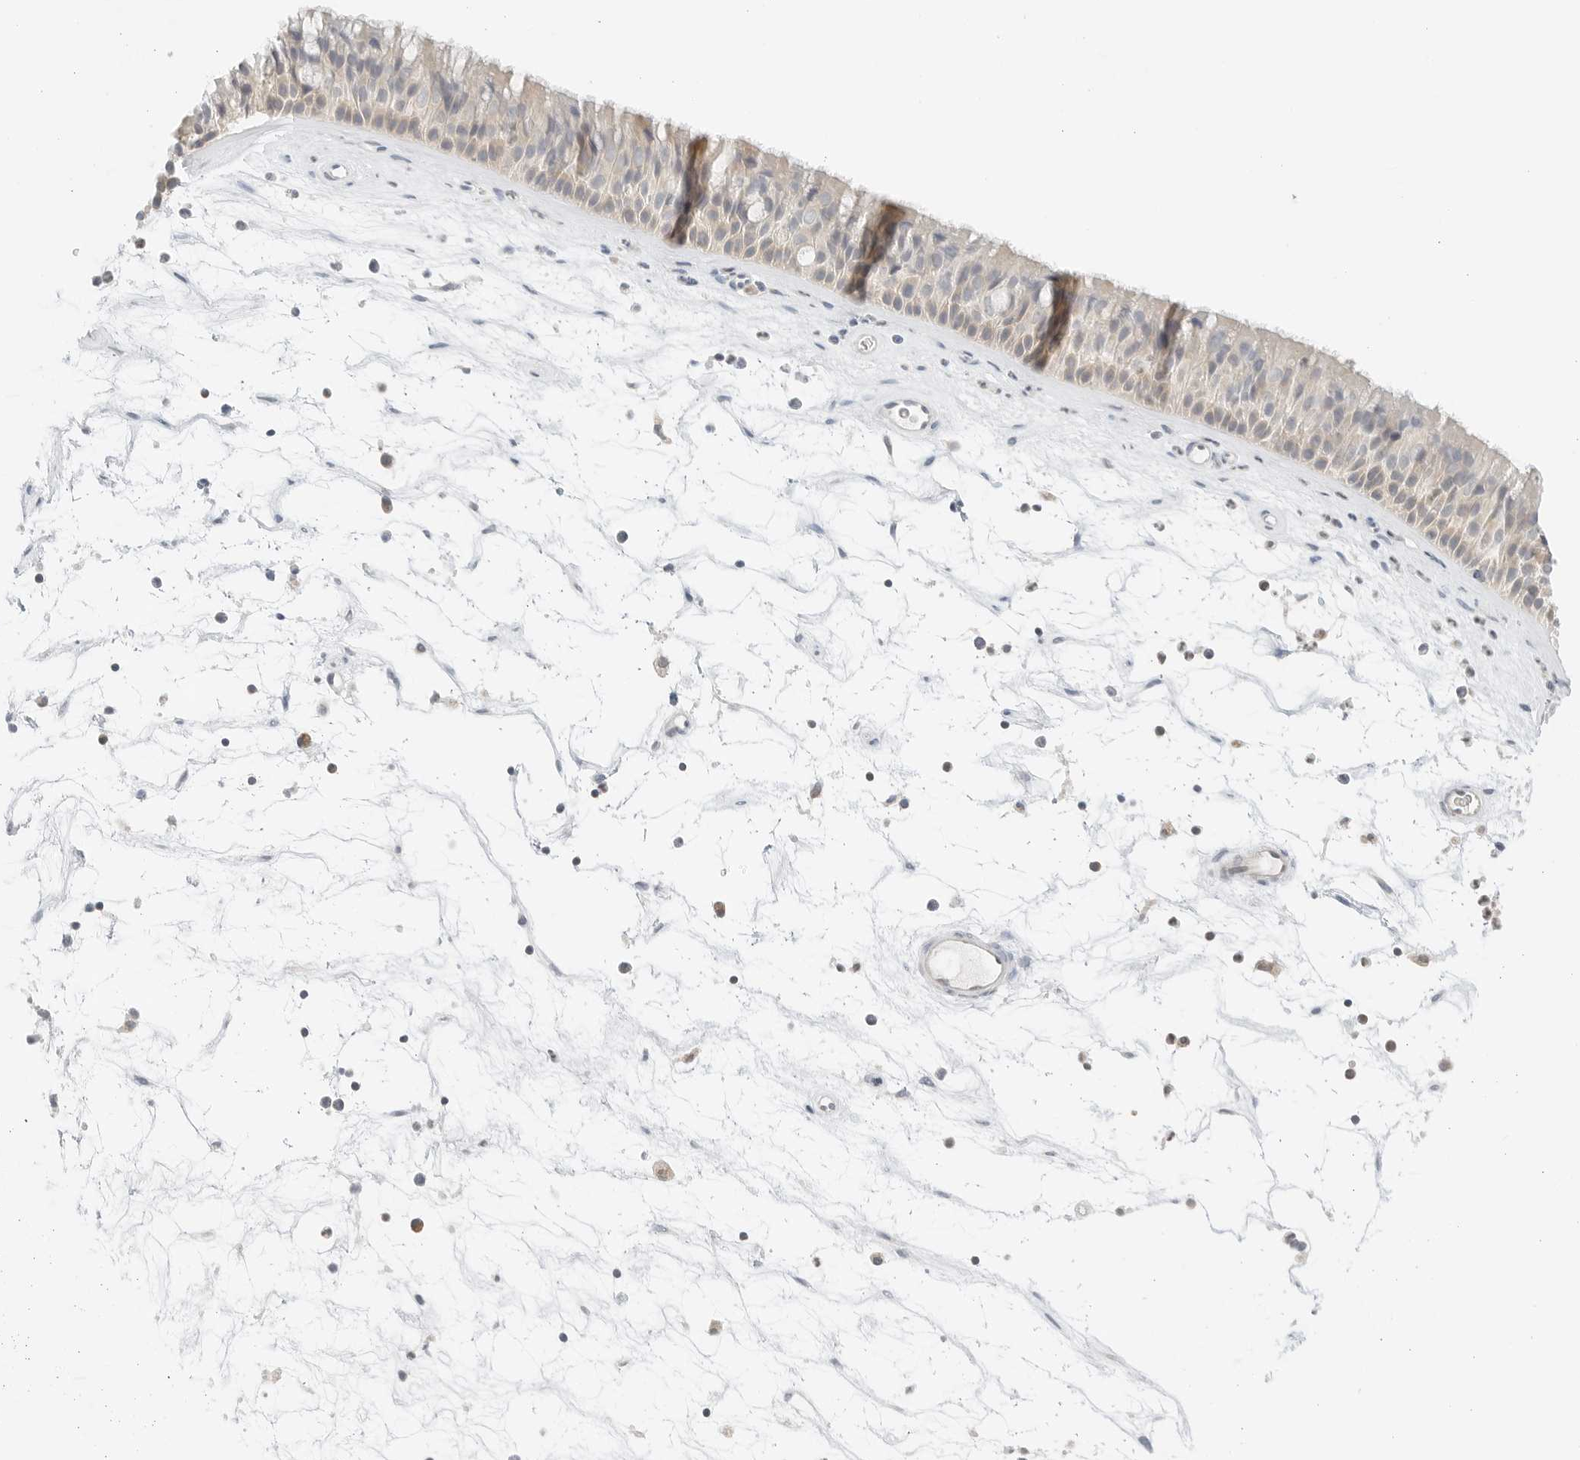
{"staining": {"intensity": "weak", "quantity": "25%-75%", "location": "cytoplasmic/membranous"}, "tissue": "nasopharynx", "cell_type": "Respiratory epithelial cells", "image_type": "normal", "snomed": [{"axis": "morphology", "description": "Normal tissue, NOS"}, {"axis": "topography", "description": "Nasopharynx"}], "caption": "Immunohistochemistry (IHC) image of benign nasopharynx: human nasopharynx stained using immunohistochemistry demonstrates low levels of weak protein expression localized specifically in the cytoplasmic/membranous of respiratory epithelial cells, appearing as a cytoplasmic/membranous brown color.", "gene": "IQCC", "patient": {"sex": "male", "age": 64}}